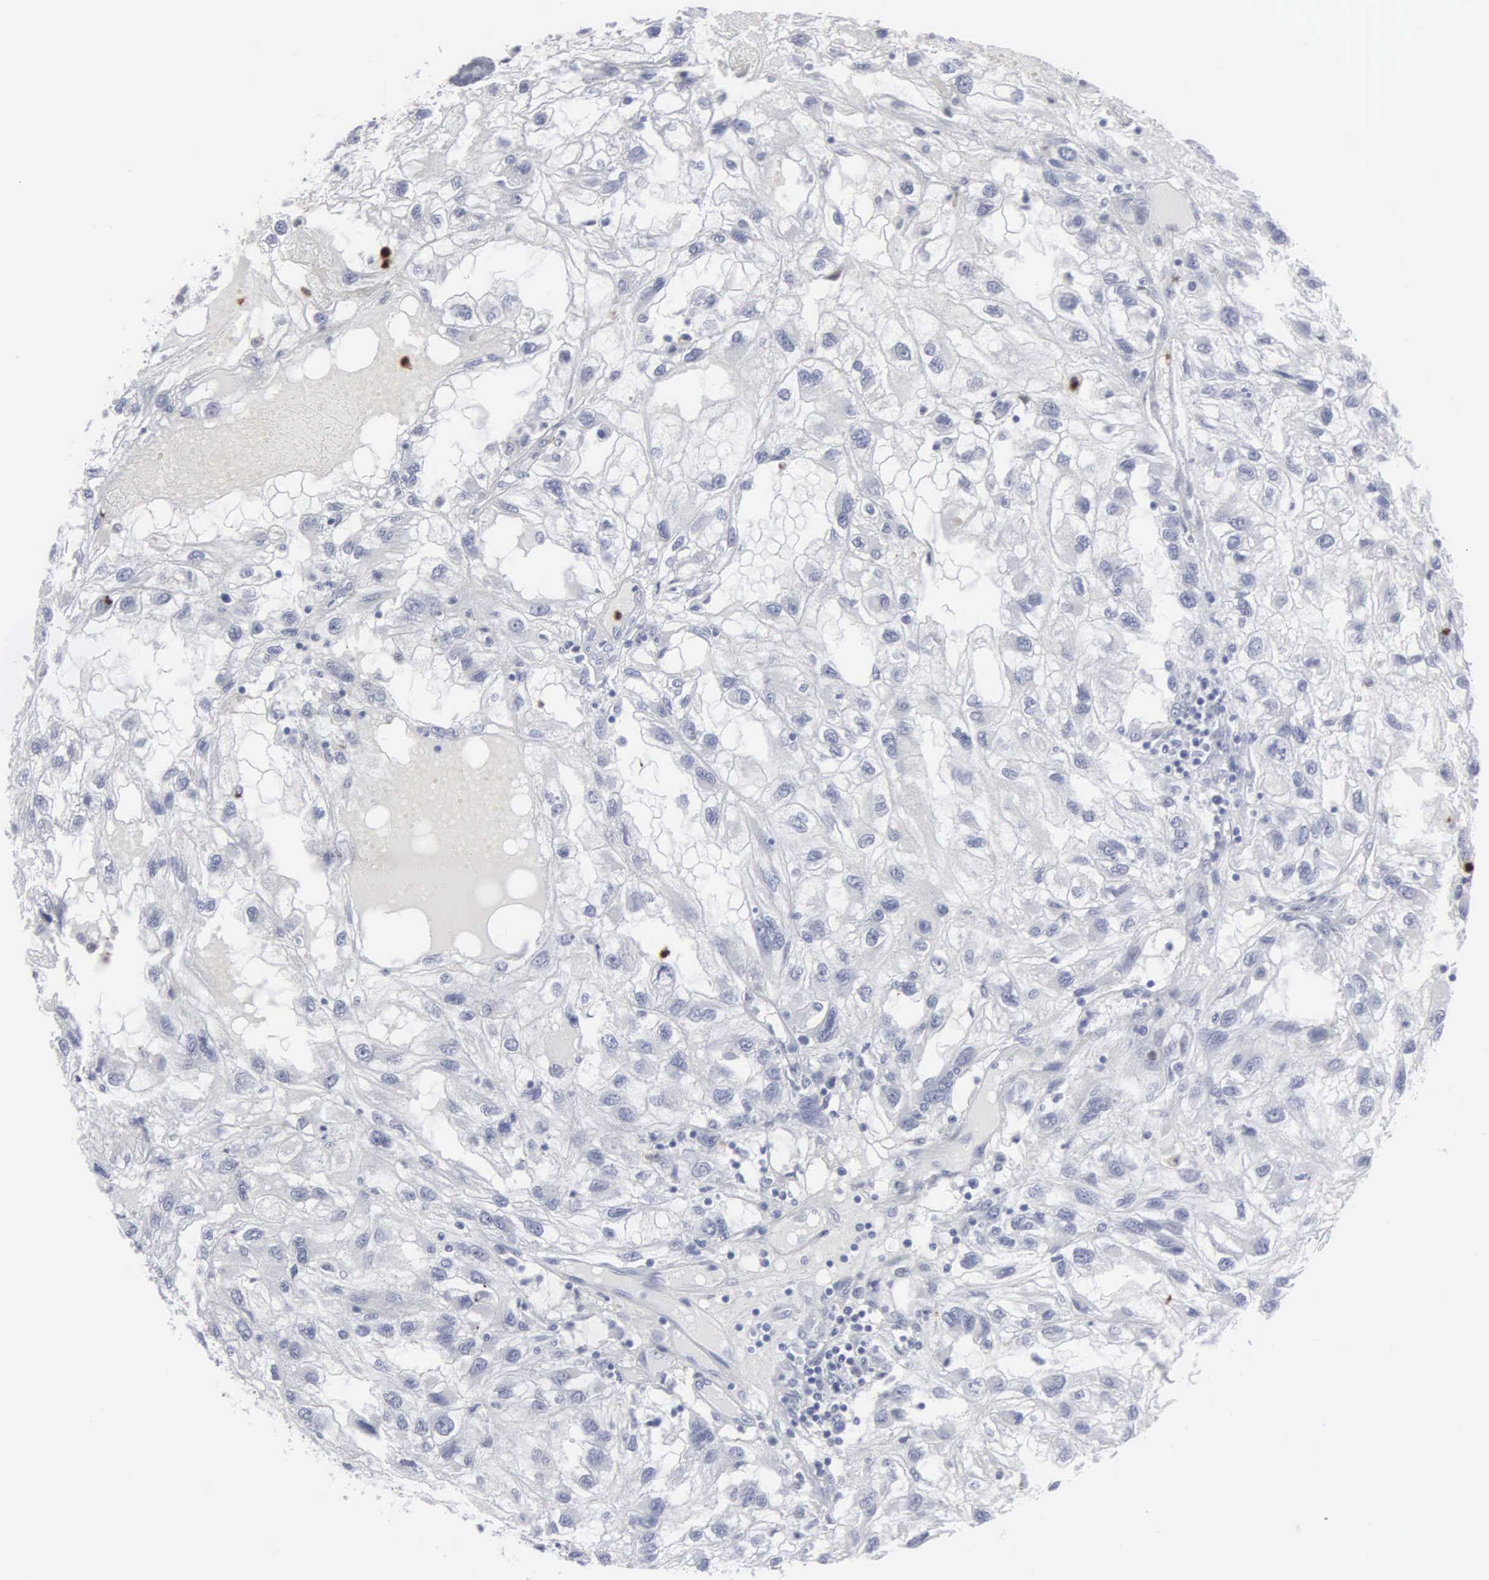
{"staining": {"intensity": "negative", "quantity": "none", "location": "none"}, "tissue": "renal cancer", "cell_type": "Tumor cells", "image_type": "cancer", "snomed": [{"axis": "morphology", "description": "Normal tissue, NOS"}, {"axis": "morphology", "description": "Adenocarcinoma, NOS"}, {"axis": "topography", "description": "Kidney"}], "caption": "Renal adenocarcinoma stained for a protein using immunohistochemistry (IHC) demonstrates no expression tumor cells.", "gene": "SPIN3", "patient": {"sex": "male", "age": 71}}